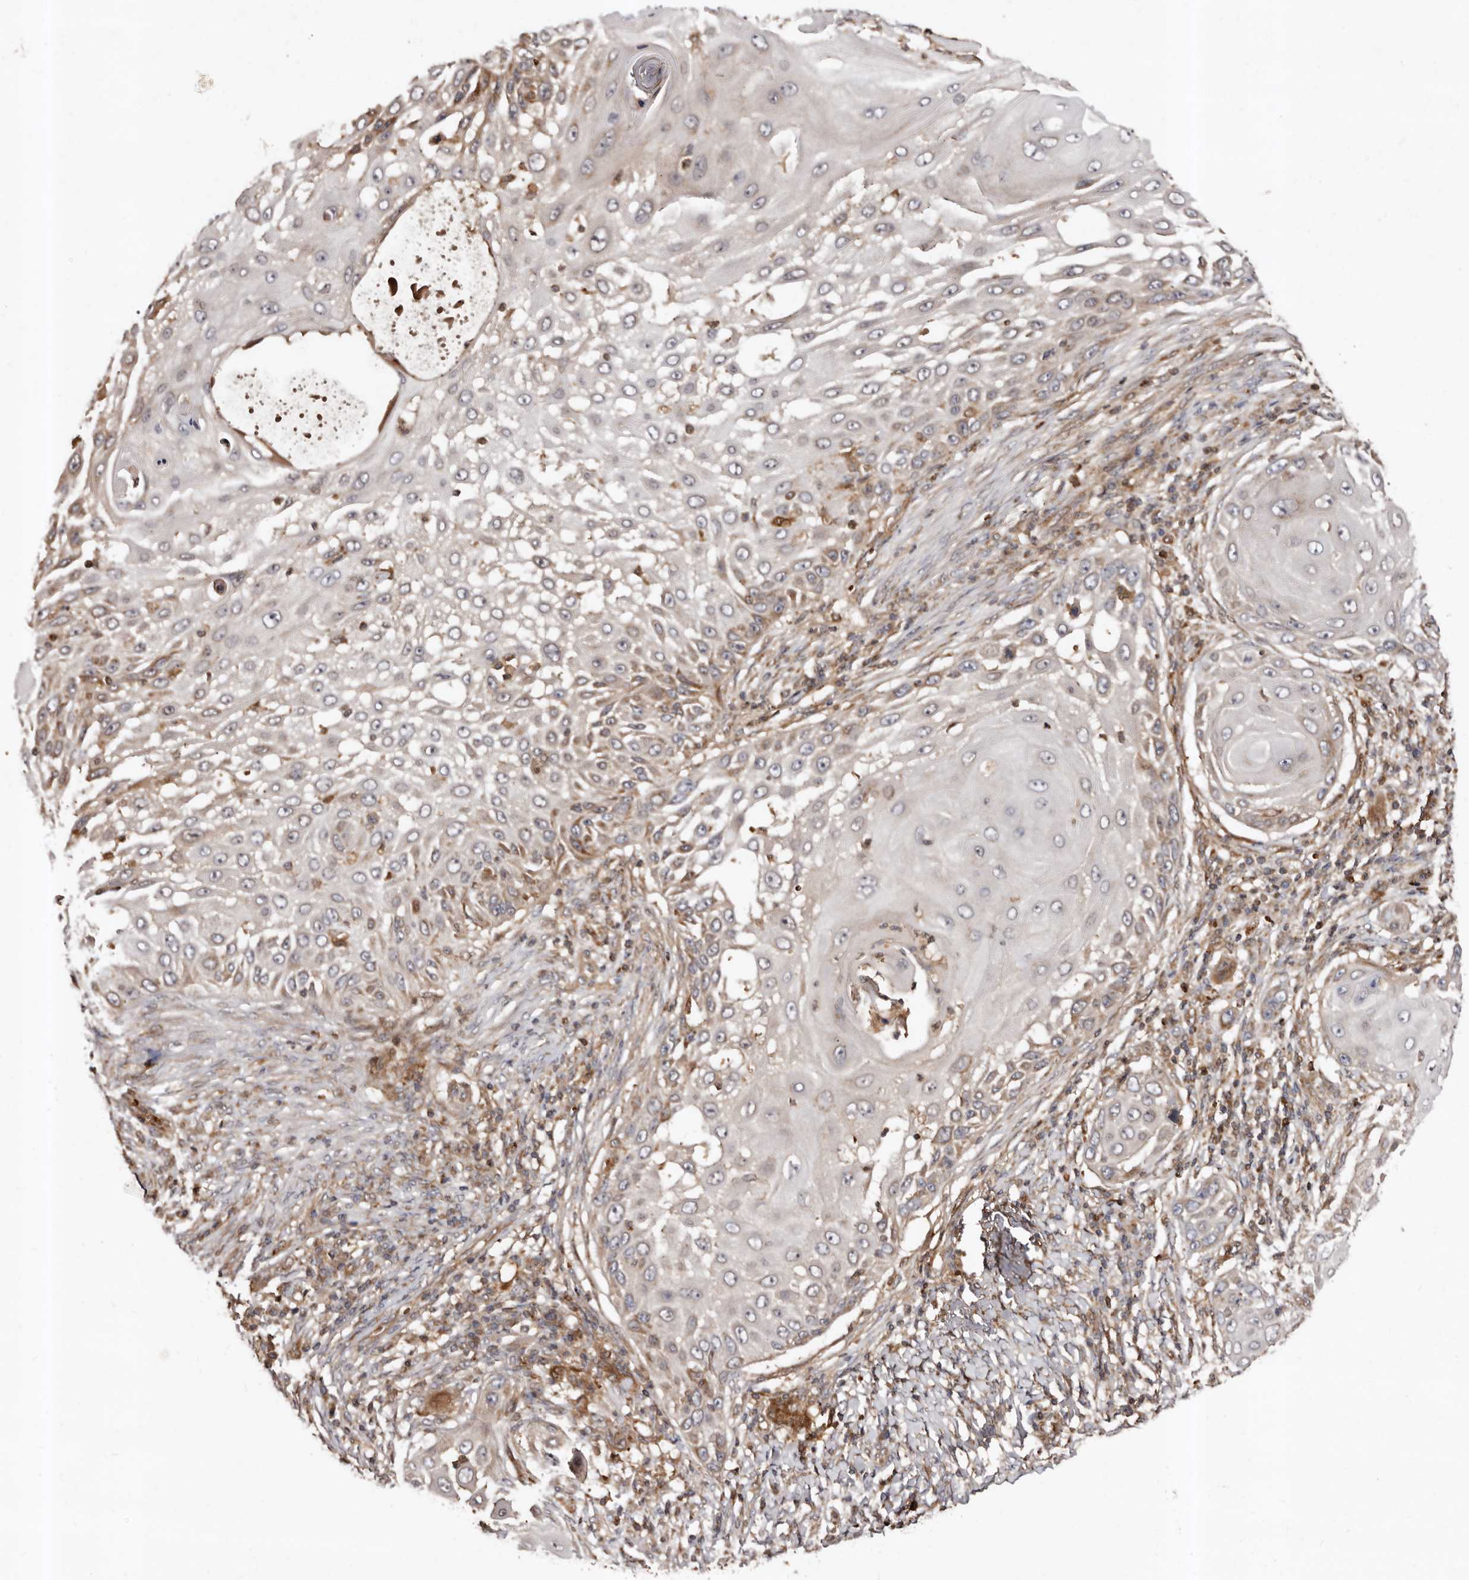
{"staining": {"intensity": "moderate", "quantity": "25%-75%", "location": "cytoplasmic/membranous"}, "tissue": "skin cancer", "cell_type": "Tumor cells", "image_type": "cancer", "snomed": [{"axis": "morphology", "description": "Squamous cell carcinoma, NOS"}, {"axis": "topography", "description": "Skin"}], "caption": "Immunohistochemical staining of human skin cancer (squamous cell carcinoma) exhibits moderate cytoplasmic/membranous protein staining in approximately 25%-75% of tumor cells. The staining is performed using DAB (3,3'-diaminobenzidine) brown chromogen to label protein expression. The nuclei are counter-stained blue using hematoxylin.", "gene": "BAX", "patient": {"sex": "female", "age": 44}}